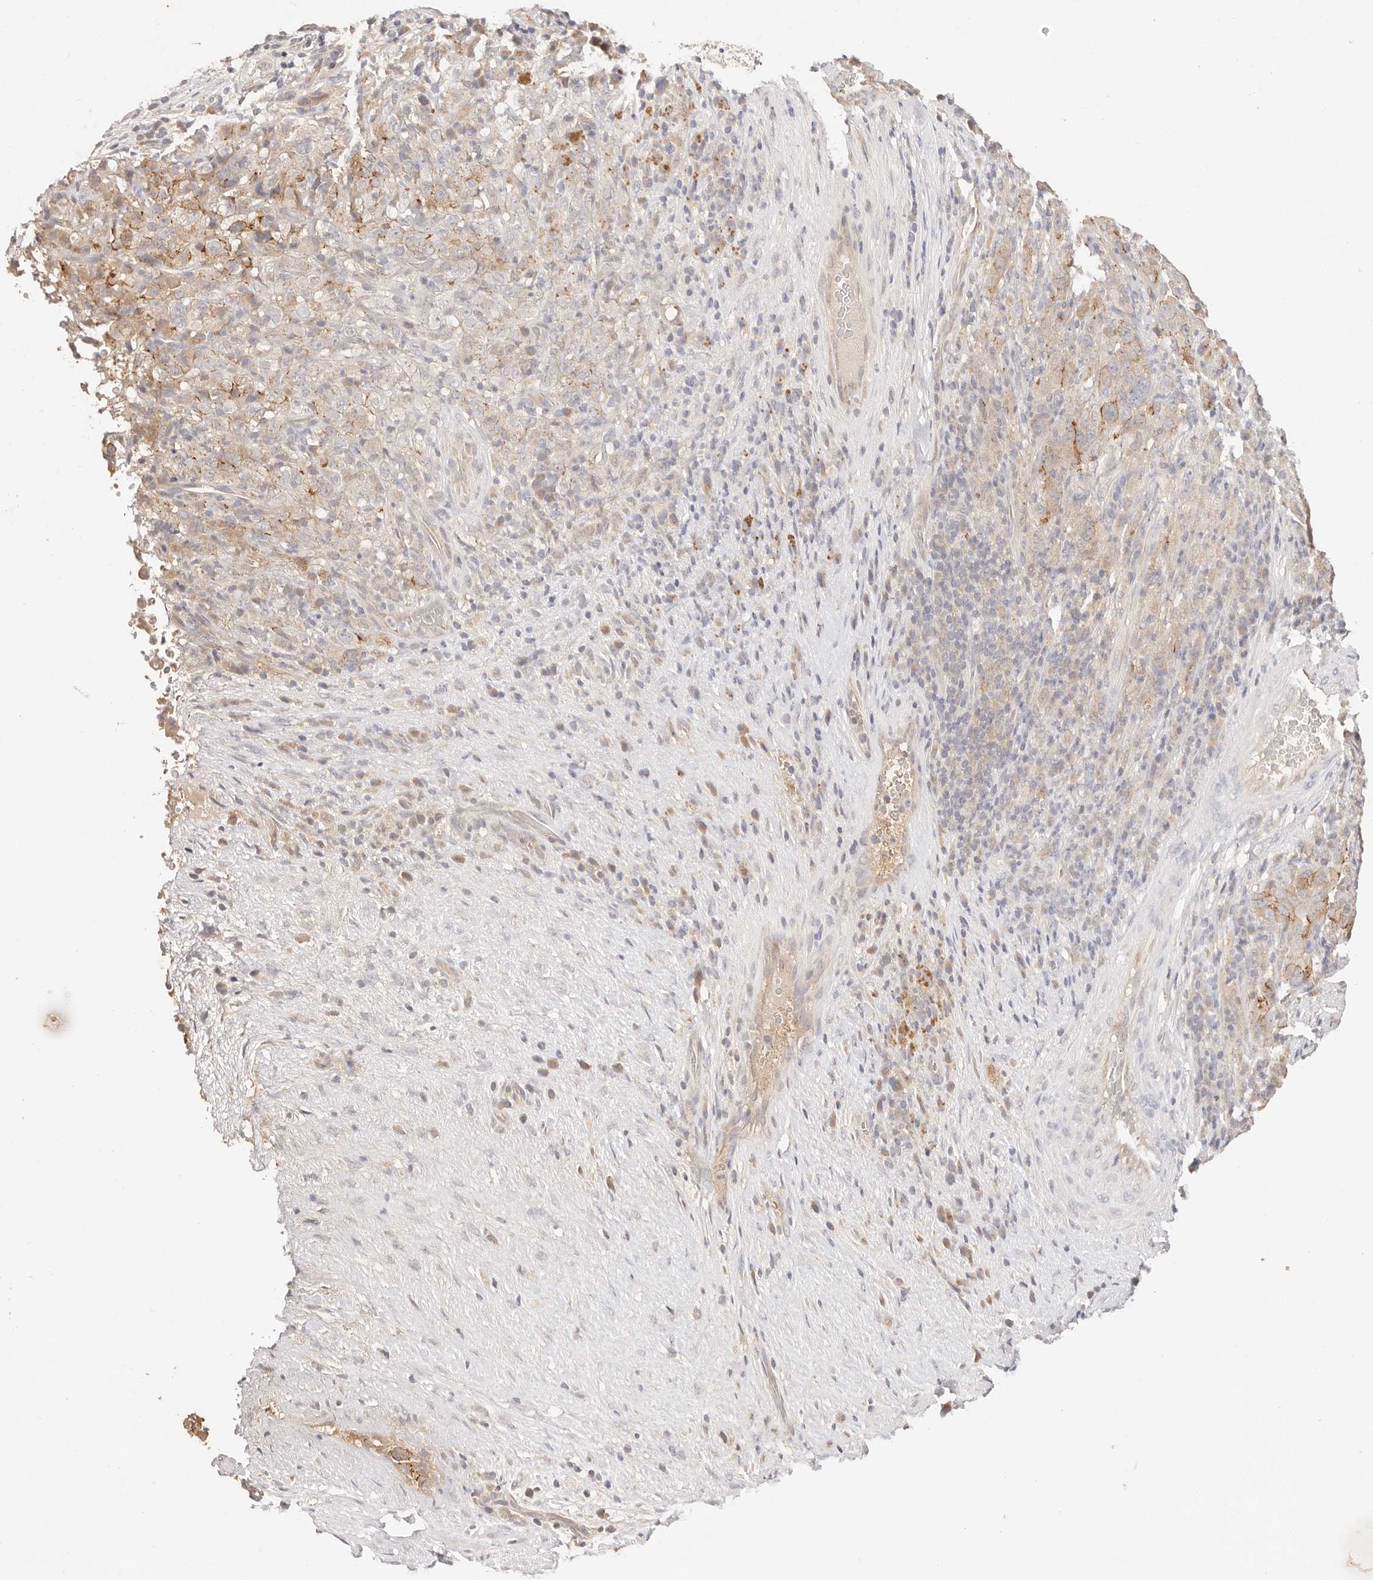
{"staining": {"intensity": "moderate", "quantity": "25%-75%", "location": "cytoplasmic/membranous"}, "tissue": "pancreatic cancer", "cell_type": "Tumor cells", "image_type": "cancer", "snomed": [{"axis": "morphology", "description": "Adenocarcinoma, NOS"}, {"axis": "topography", "description": "Pancreas"}], "caption": "This is a micrograph of immunohistochemistry staining of pancreatic cancer, which shows moderate positivity in the cytoplasmic/membranous of tumor cells.", "gene": "CXADR", "patient": {"sex": "male", "age": 63}}